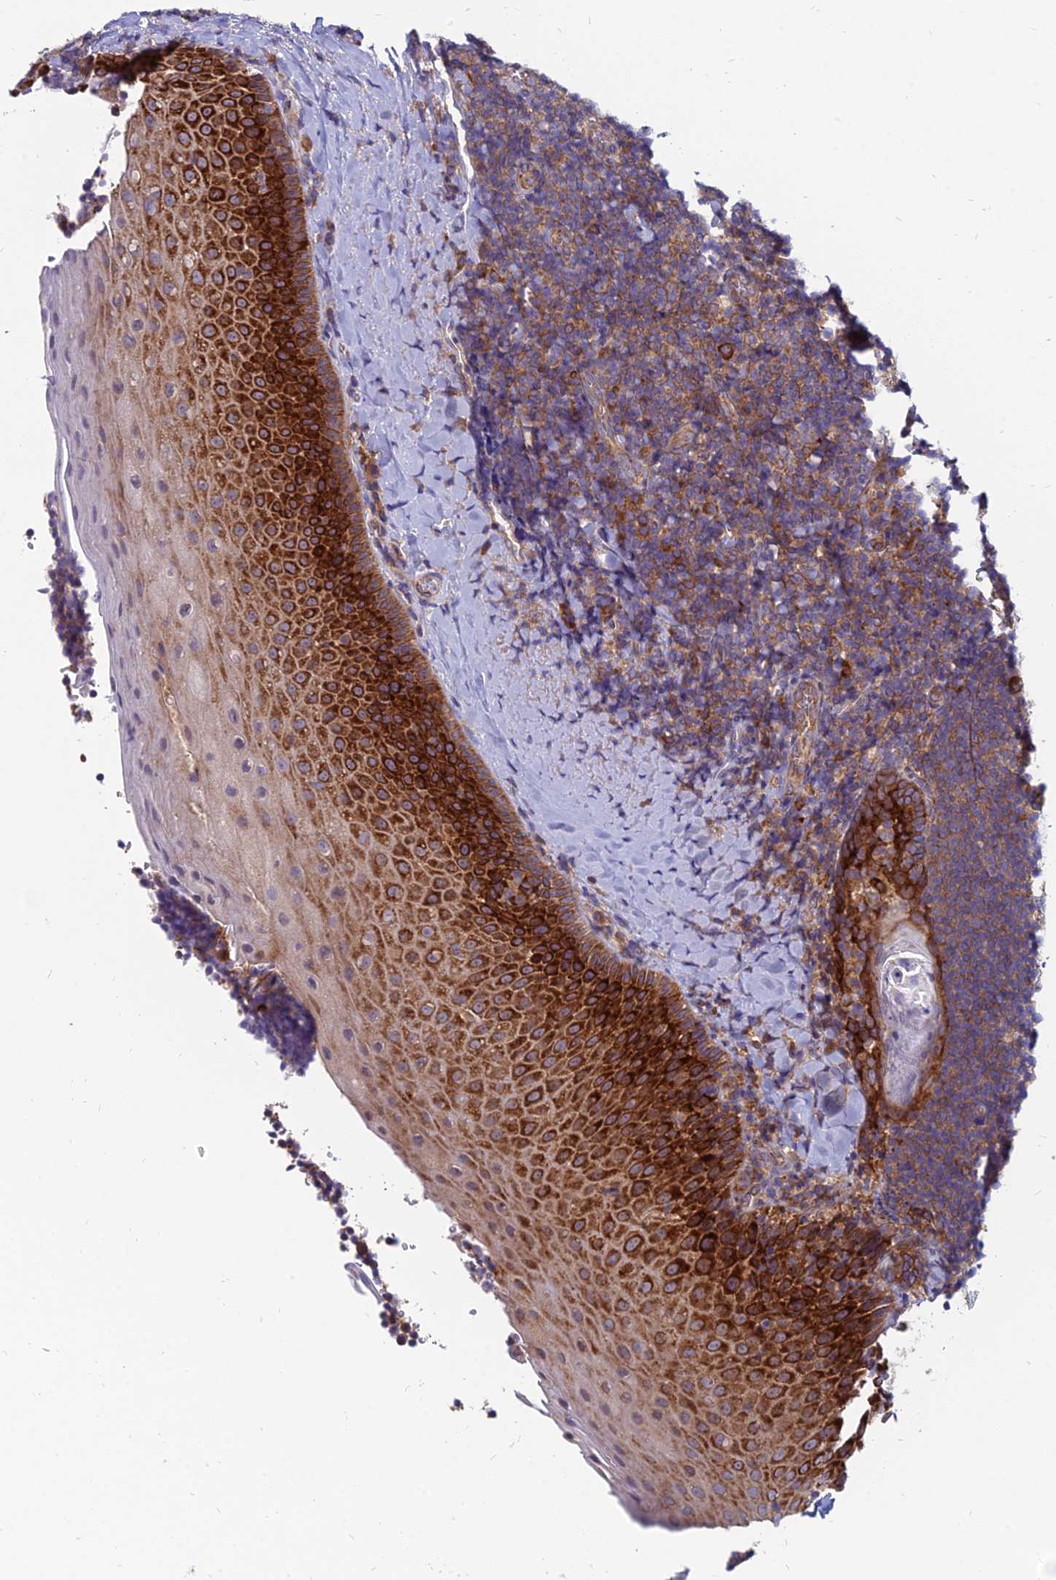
{"staining": {"intensity": "strong", "quantity": ">75%", "location": "cytoplasmic/membranous"}, "tissue": "tonsil", "cell_type": "Germinal center cells", "image_type": "normal", "snomed": [{"axis": "morphology", "description": "Normal tissue, NOS"}, {"axis": "topography", "description": "Tonsil"}], "caption": "Brown immunohistochemical staining in unremarkable human tonsil demonstrates strong cytoplasmic/membranous staining in approximately >75% of germinal center cells. The protein of interest is shown in brown color, while the nuclei are stained blue.", "gene": "TXLNA", "patient": {"sex": "male", "age": 27}}